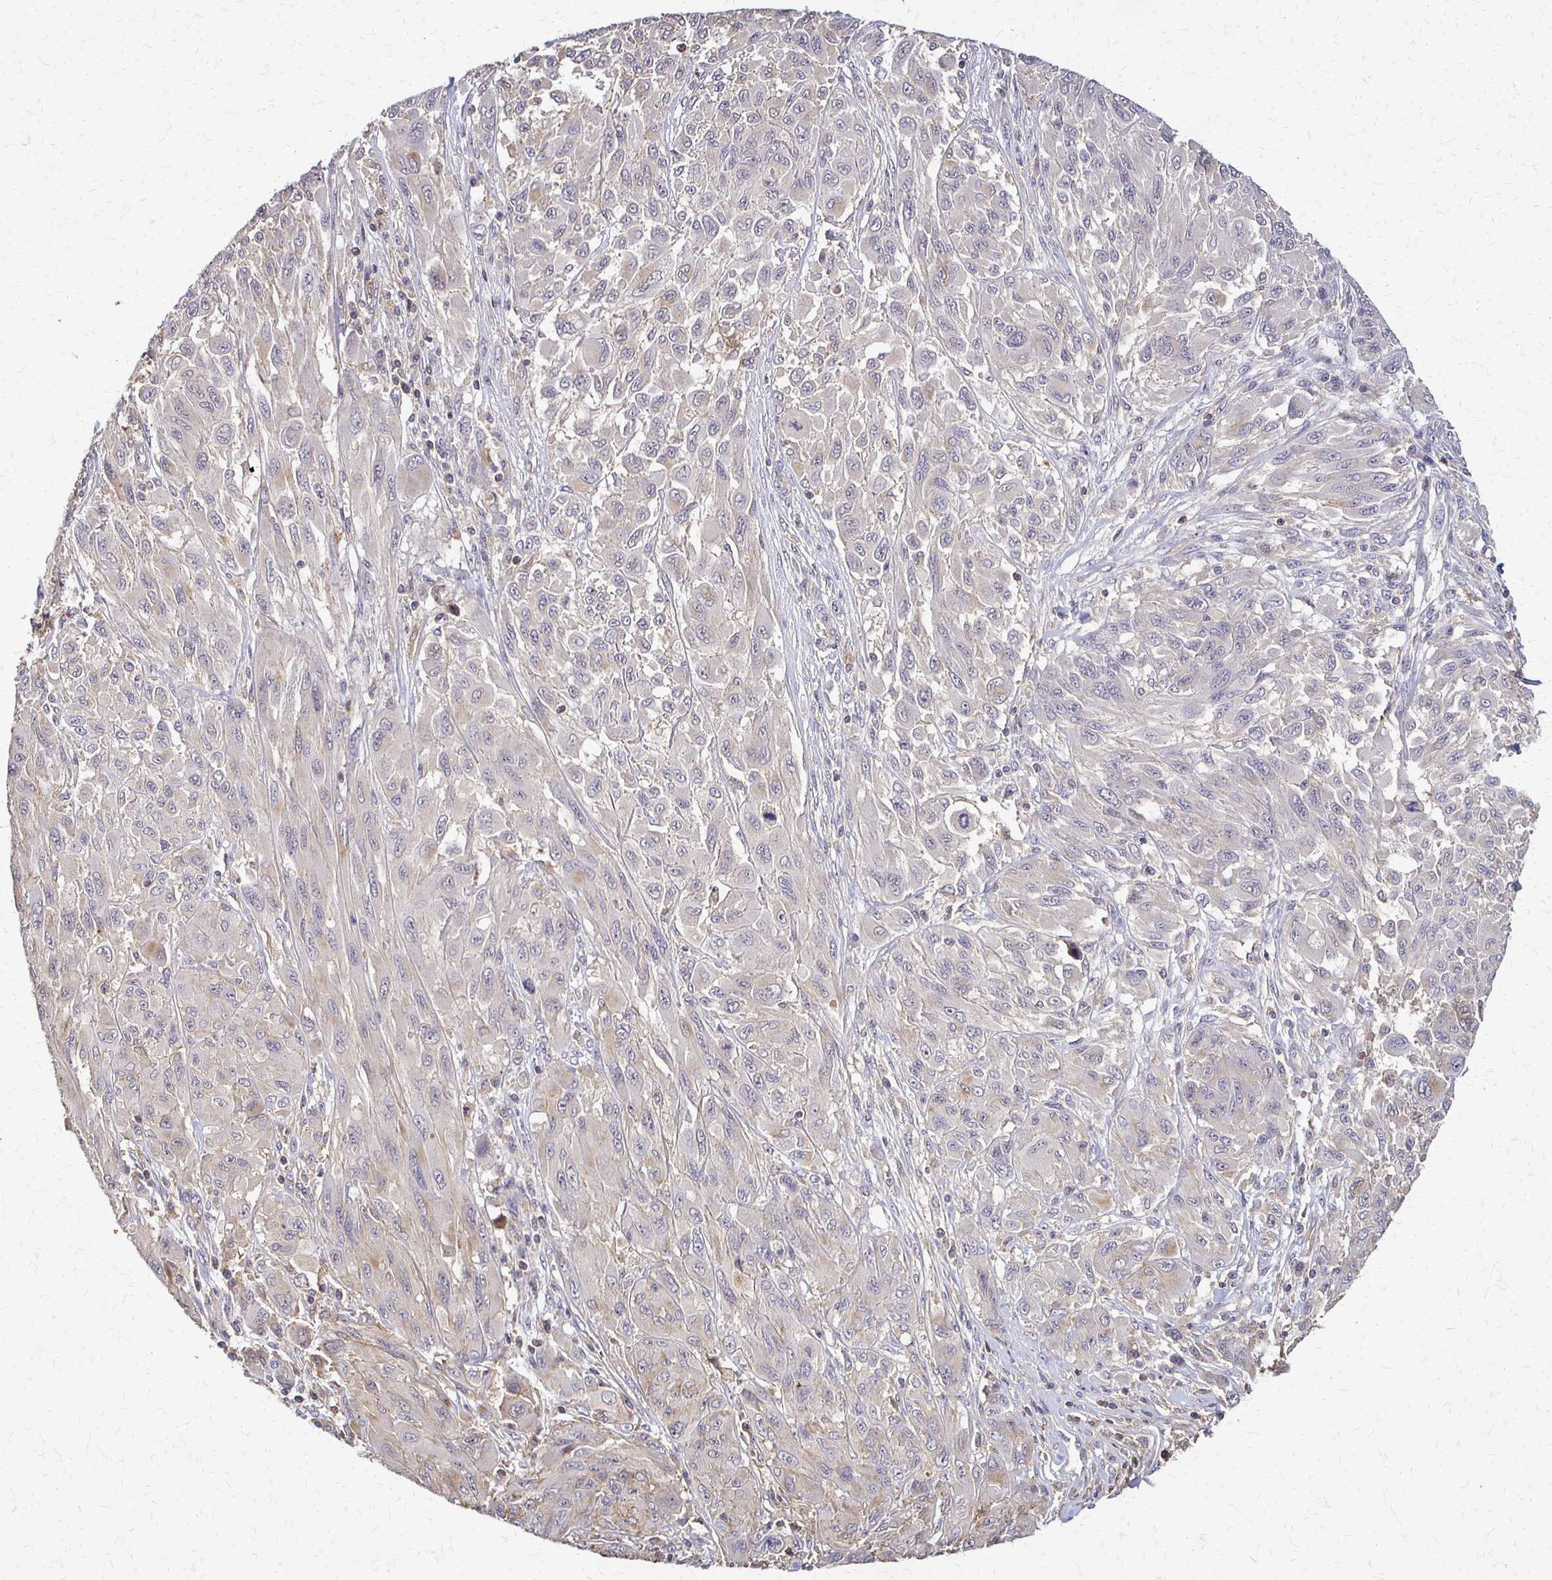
{"staining": {"intensity": "negative", "quantity": "none", "location": "none"}, "tissue": "melanoma", "cell_type": "Tumor cells", "image_type": "cancer", "snomed": [{"axis": "morphology", "description": "Malignant melanoma, NOS"}, {"axis": "topography", "description": "Skin"}], "caption": "DAB immunohistochemical staining of human malignant melanoma displays no significant positivity in tumor cells.", "gene": "SLC9A9", "patient": {"sex": "female", "age": 91}}